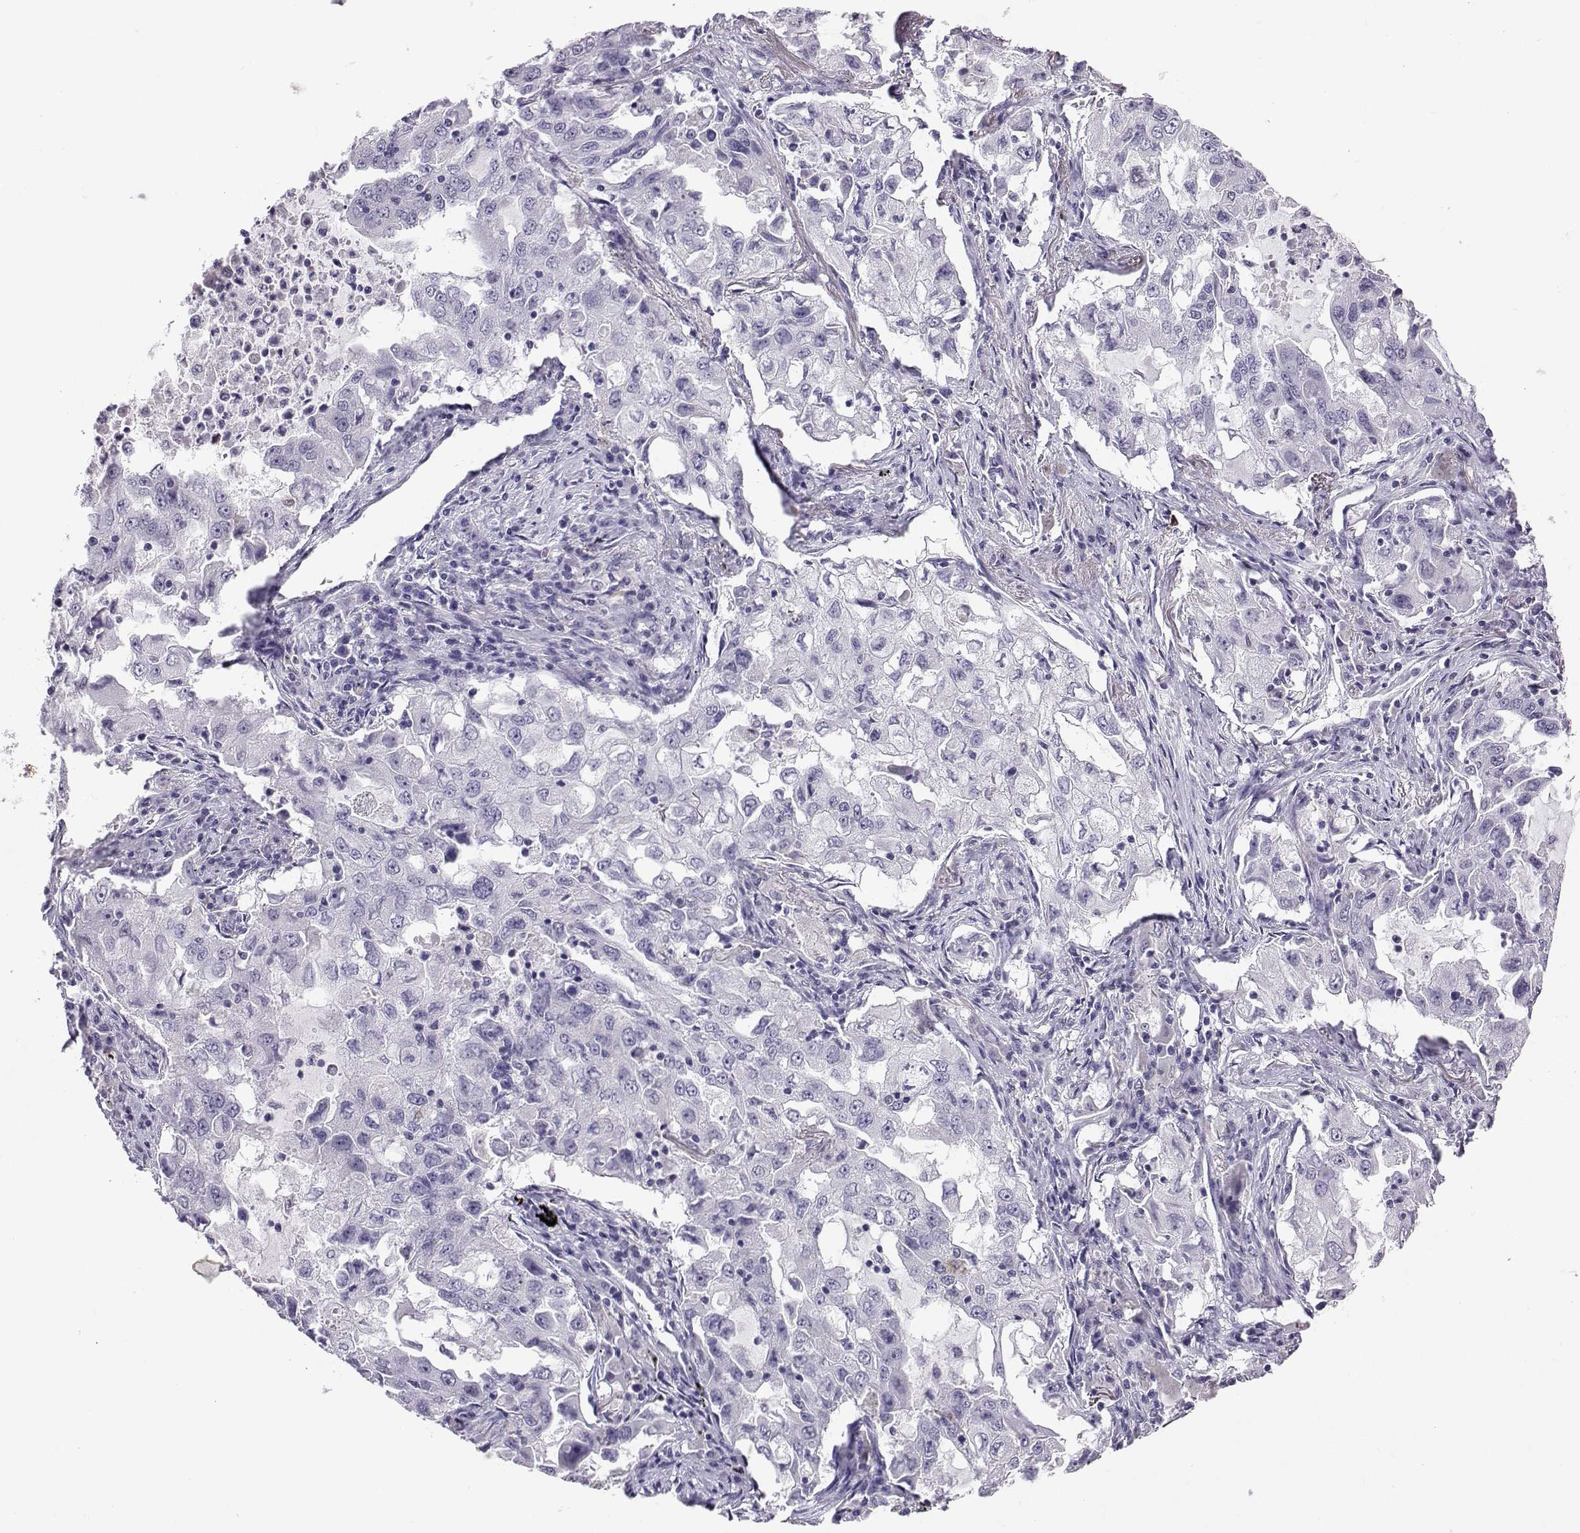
{"staining": {"intensity": "negative", "quantity": "none", "location": "none"}, "tissue": "lung cancer", "cell_type": "Tumor cells", "image_type": "cancer", "snomed": [{"axis": "morphology", "description": "Adenocarcinoma, NOS"}, {"axis": "topography", "description": "Lung"}], "caption": "Tumor cells are negative for protein expression in human lung cancer.", "gene": "TBR1", "patient": {"sex": "female", "age": 61}}